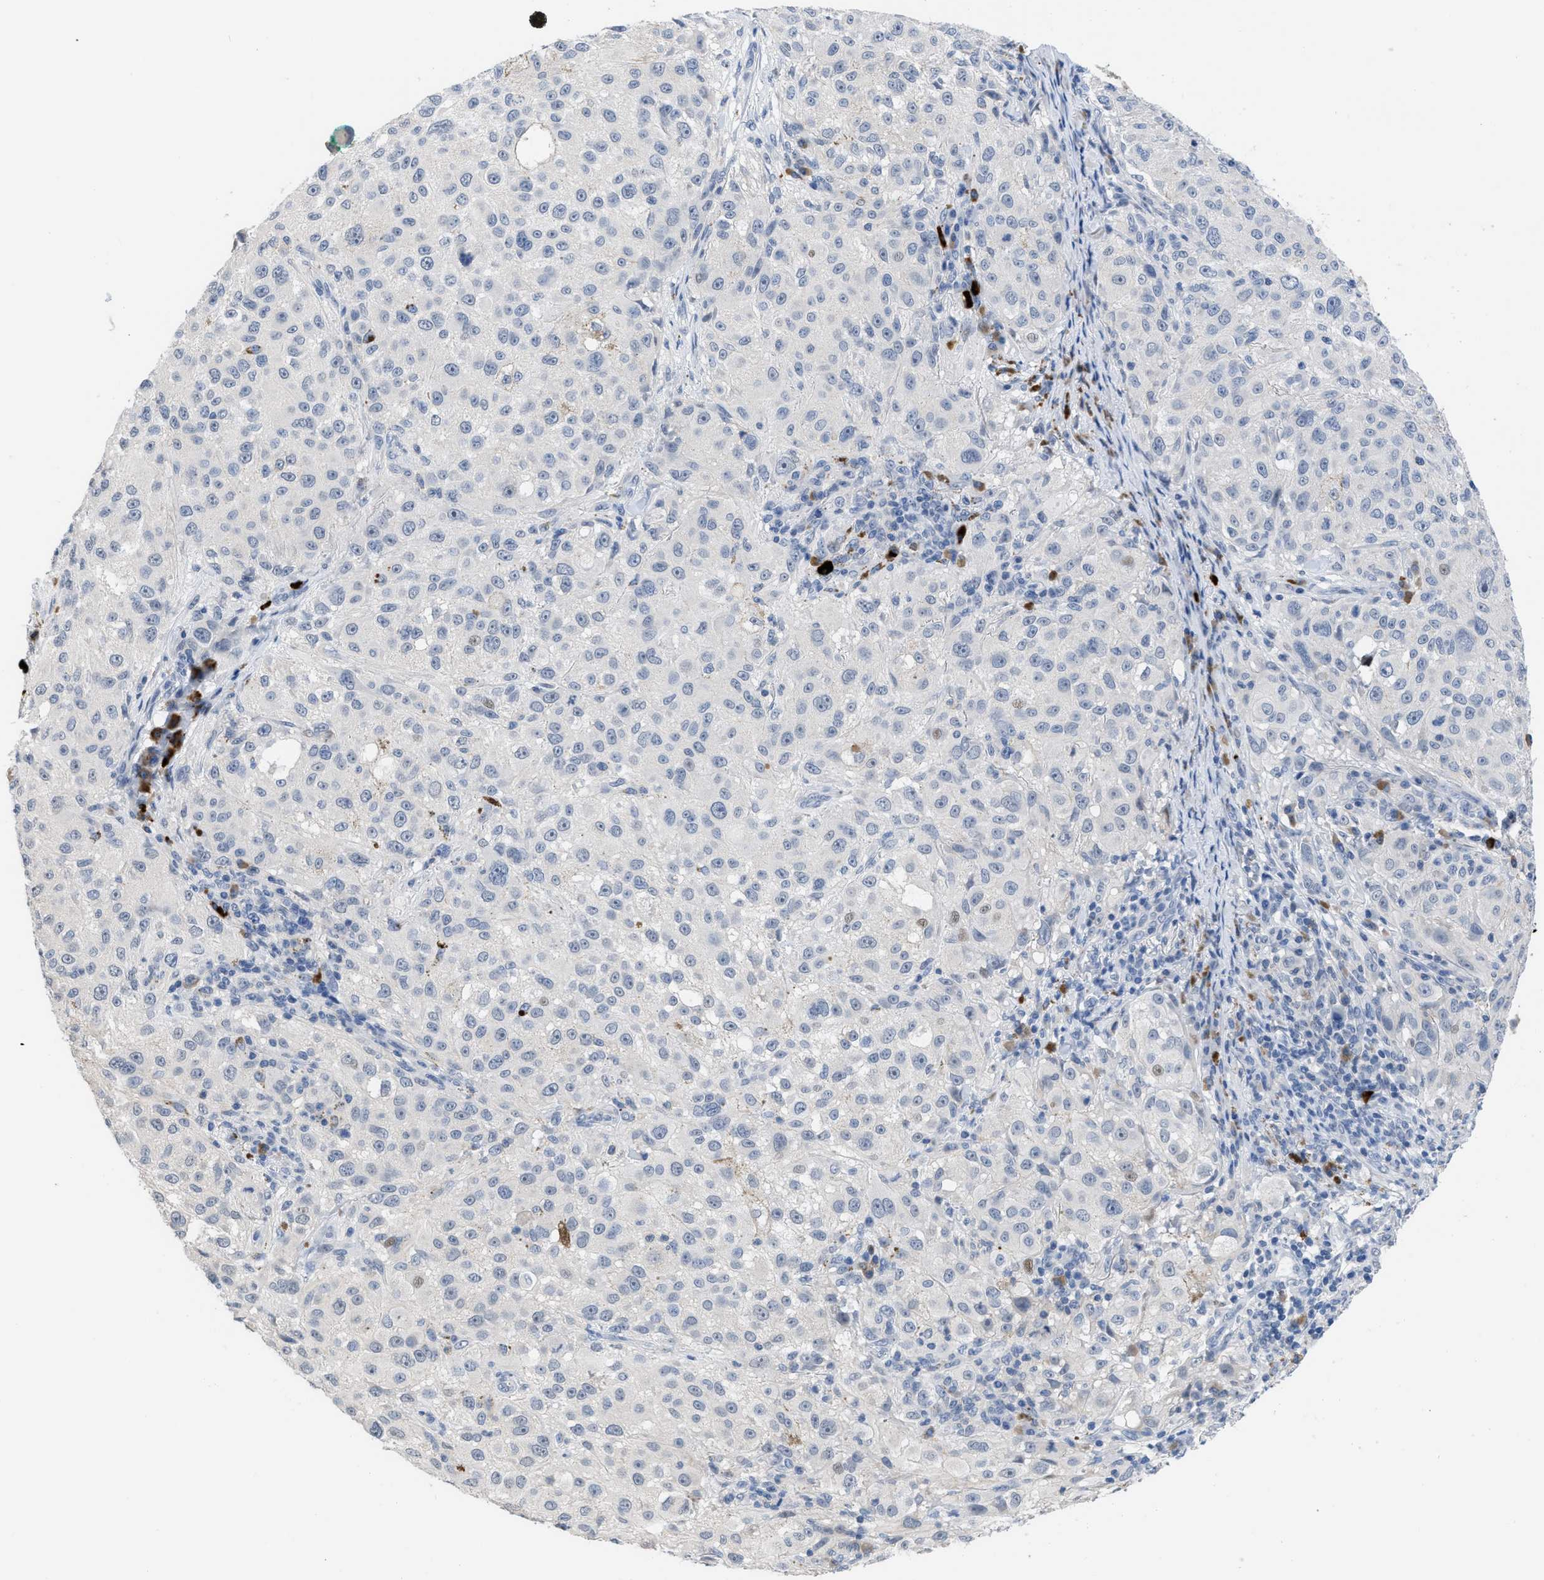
{"staining": {"intensity": "negative", "quantity": "none", "location": "none"}, "tissue": "melanoma", "cell_type": "Tumor cells", "image_type": "cancer", "snomed": [{"axis": "morphology", "description": "Necrosis, NOS"}, {"axis": "morphology", "description": "Malignant melanoma, NOS"}, {"axis": "topography", "description": "Skin"}], "caption": "This is an immunohistochemistry (IHC) image of human malignant melanoma. There is no staining in tumor cells.", "gene": "OR9K2", "patient": {"sex": "female", "age": 87}}